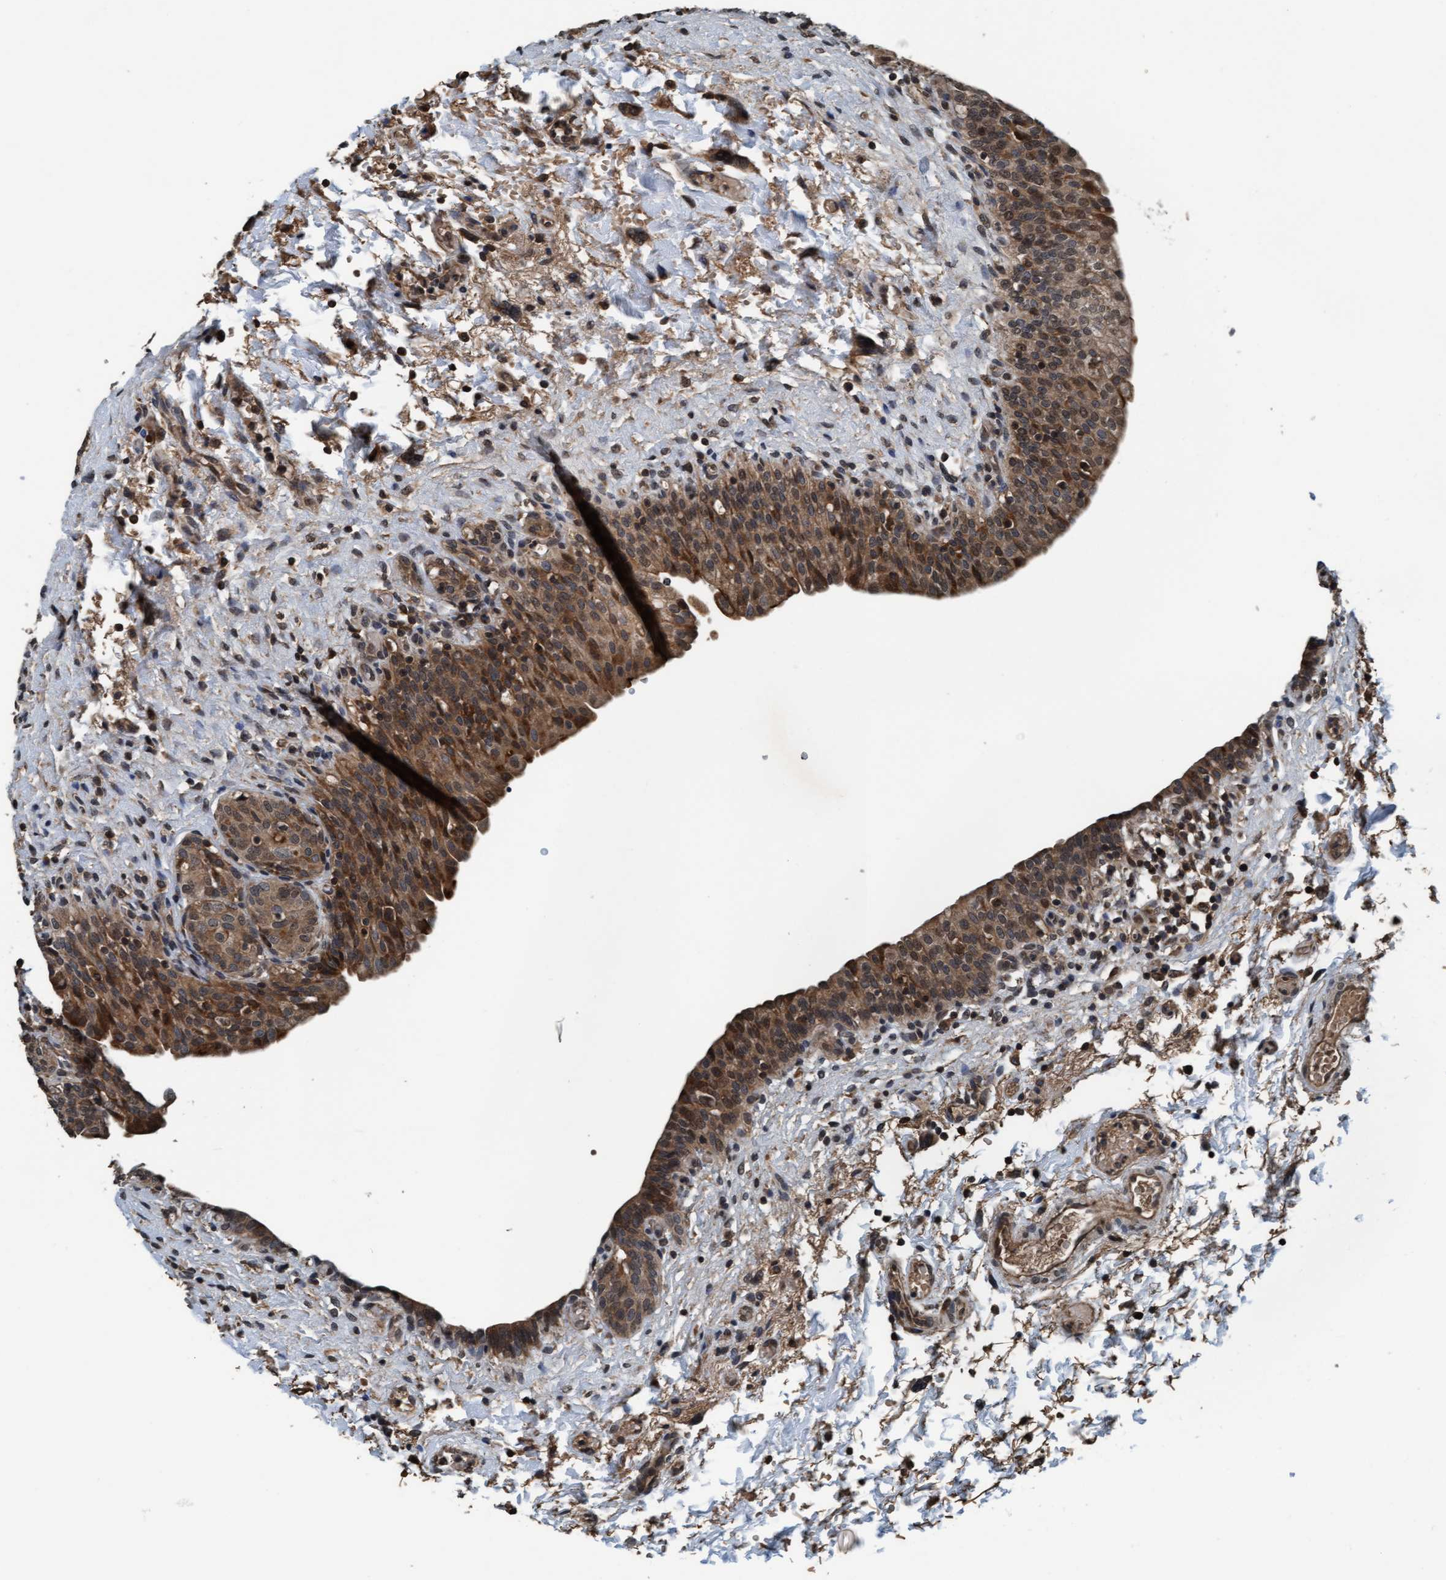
{"staining": {"intensity": "moderate", "quantity": ">75%", "location": "cytoplasmic/membranous,nuclear"}, "tissue": "urinary bladder", "cell_type": "Urothelial cells", "image_type": "normal", "snomed": [{"axis": "morphology", "description": "Normal tissue, NOS"}, {"axis": "topography", "description": "Urinary bladder"}], "caption": "Urothelial cells demonstrate medium levels of moderate cytoplasmic/membranous,nuclear expression in approximately >75% of cells in normal human urinary bladder. (DAB (3,3'-diaminobenzidine) IHC, brown staining for protein, blue staining for nuclei).", "gene": "WASF1", "patient": {"sex": "male", "age": 55}}